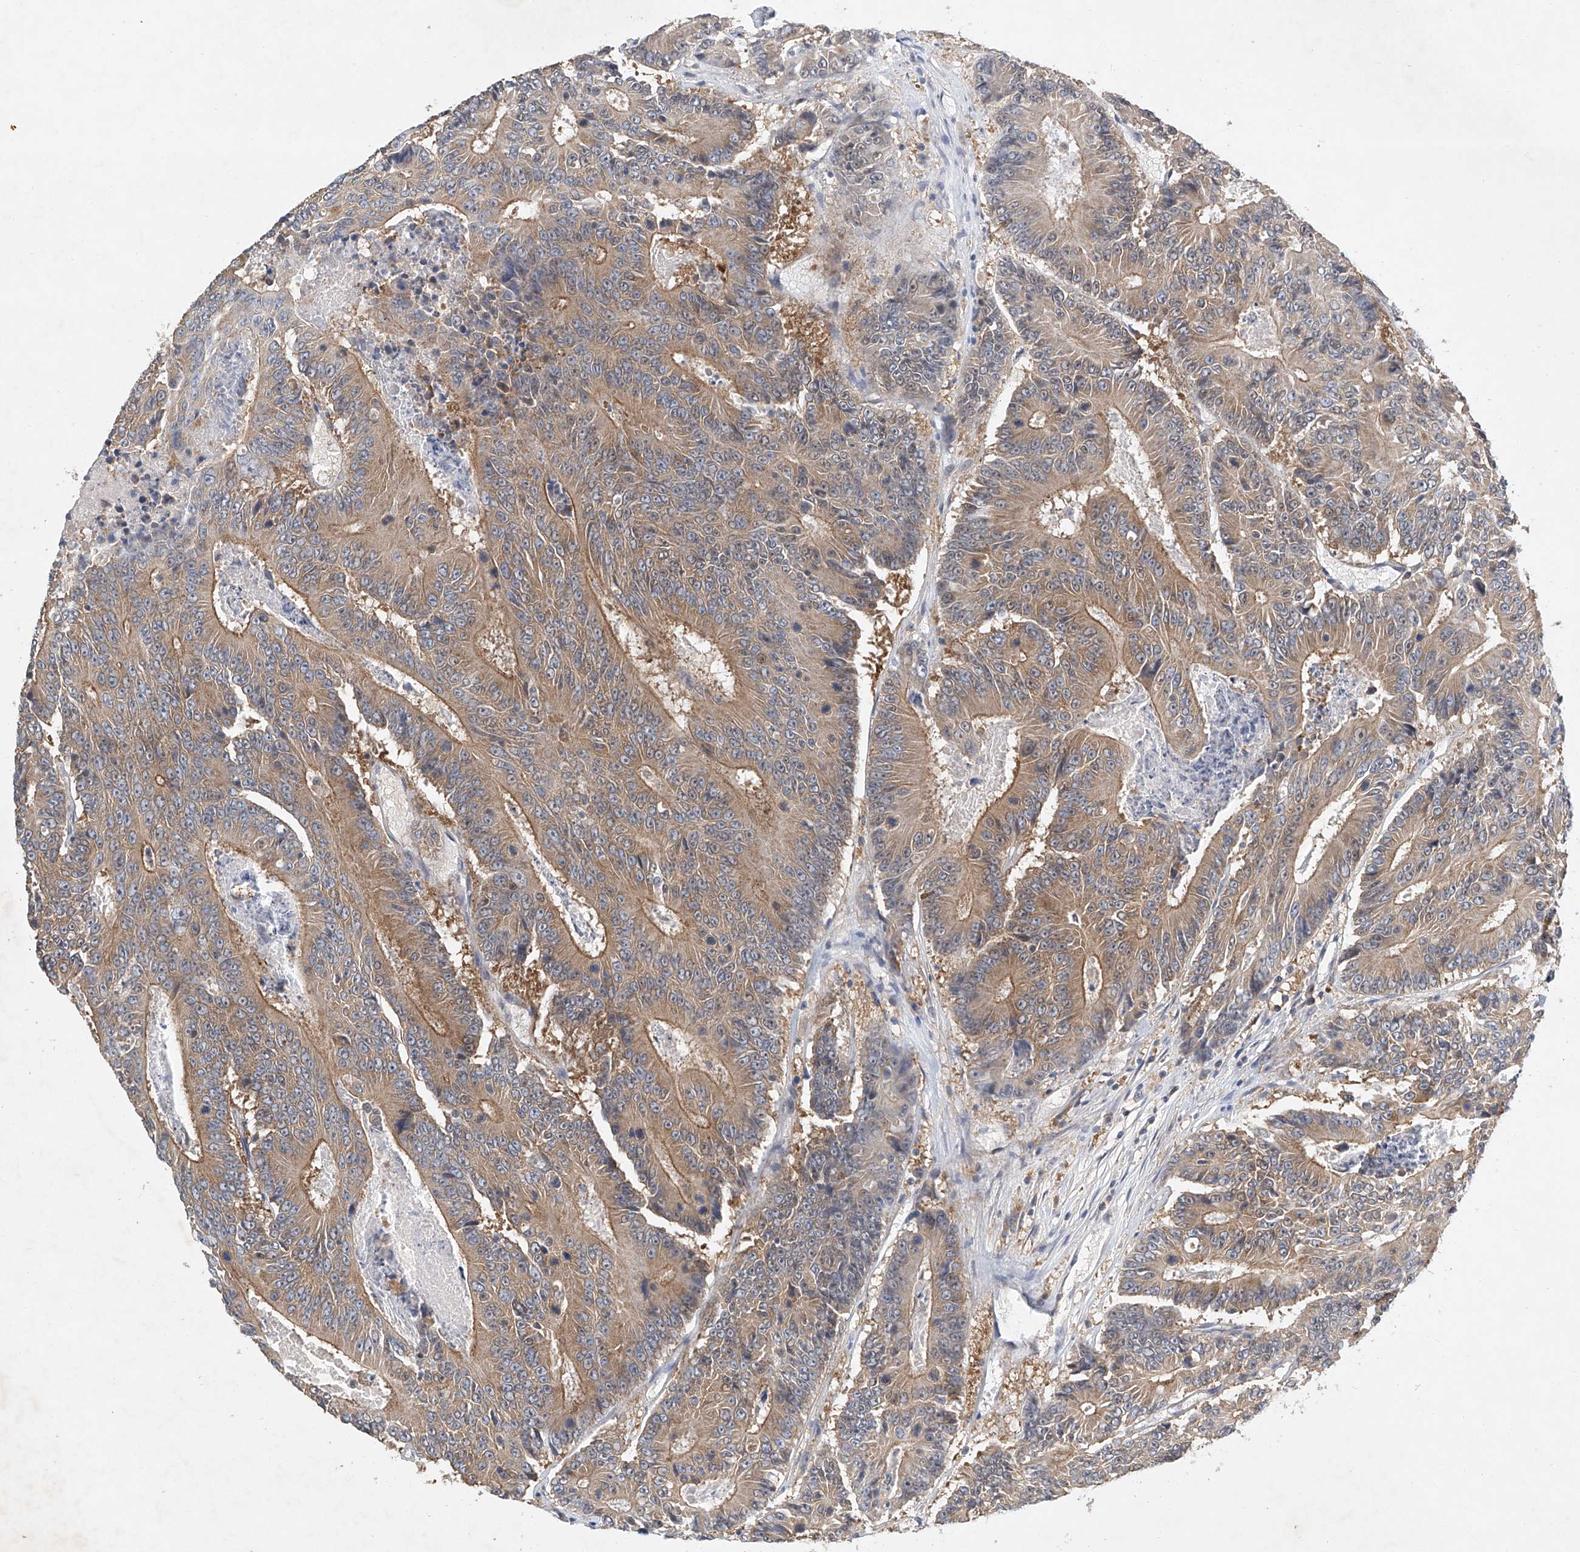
{"staining": {"intensity": "moderate", "quantity": ">75%", "location": "cytoplasmic/membranous"}, "tissue": "colorectal cancer", "cell_type": "Tumor cells", "image_type": "cancer", "snomed": [{"axis": "morphology", "description": "Adenocarcinoma, NOS"}, {"axis": "topography", "description": "Colon"}], "caption": "Protein expression analysis of colorectal adenocarcinoma displays moderate cytoplasmic/membranous expression in approximately >75% of tumor cells. (Stains: DAB in brown, nuclei in blue, Microscopy: brightfield microscopy at high magnification).", "gene": "CARMIL1", "patient": {"sex": "male", "age": 83}}